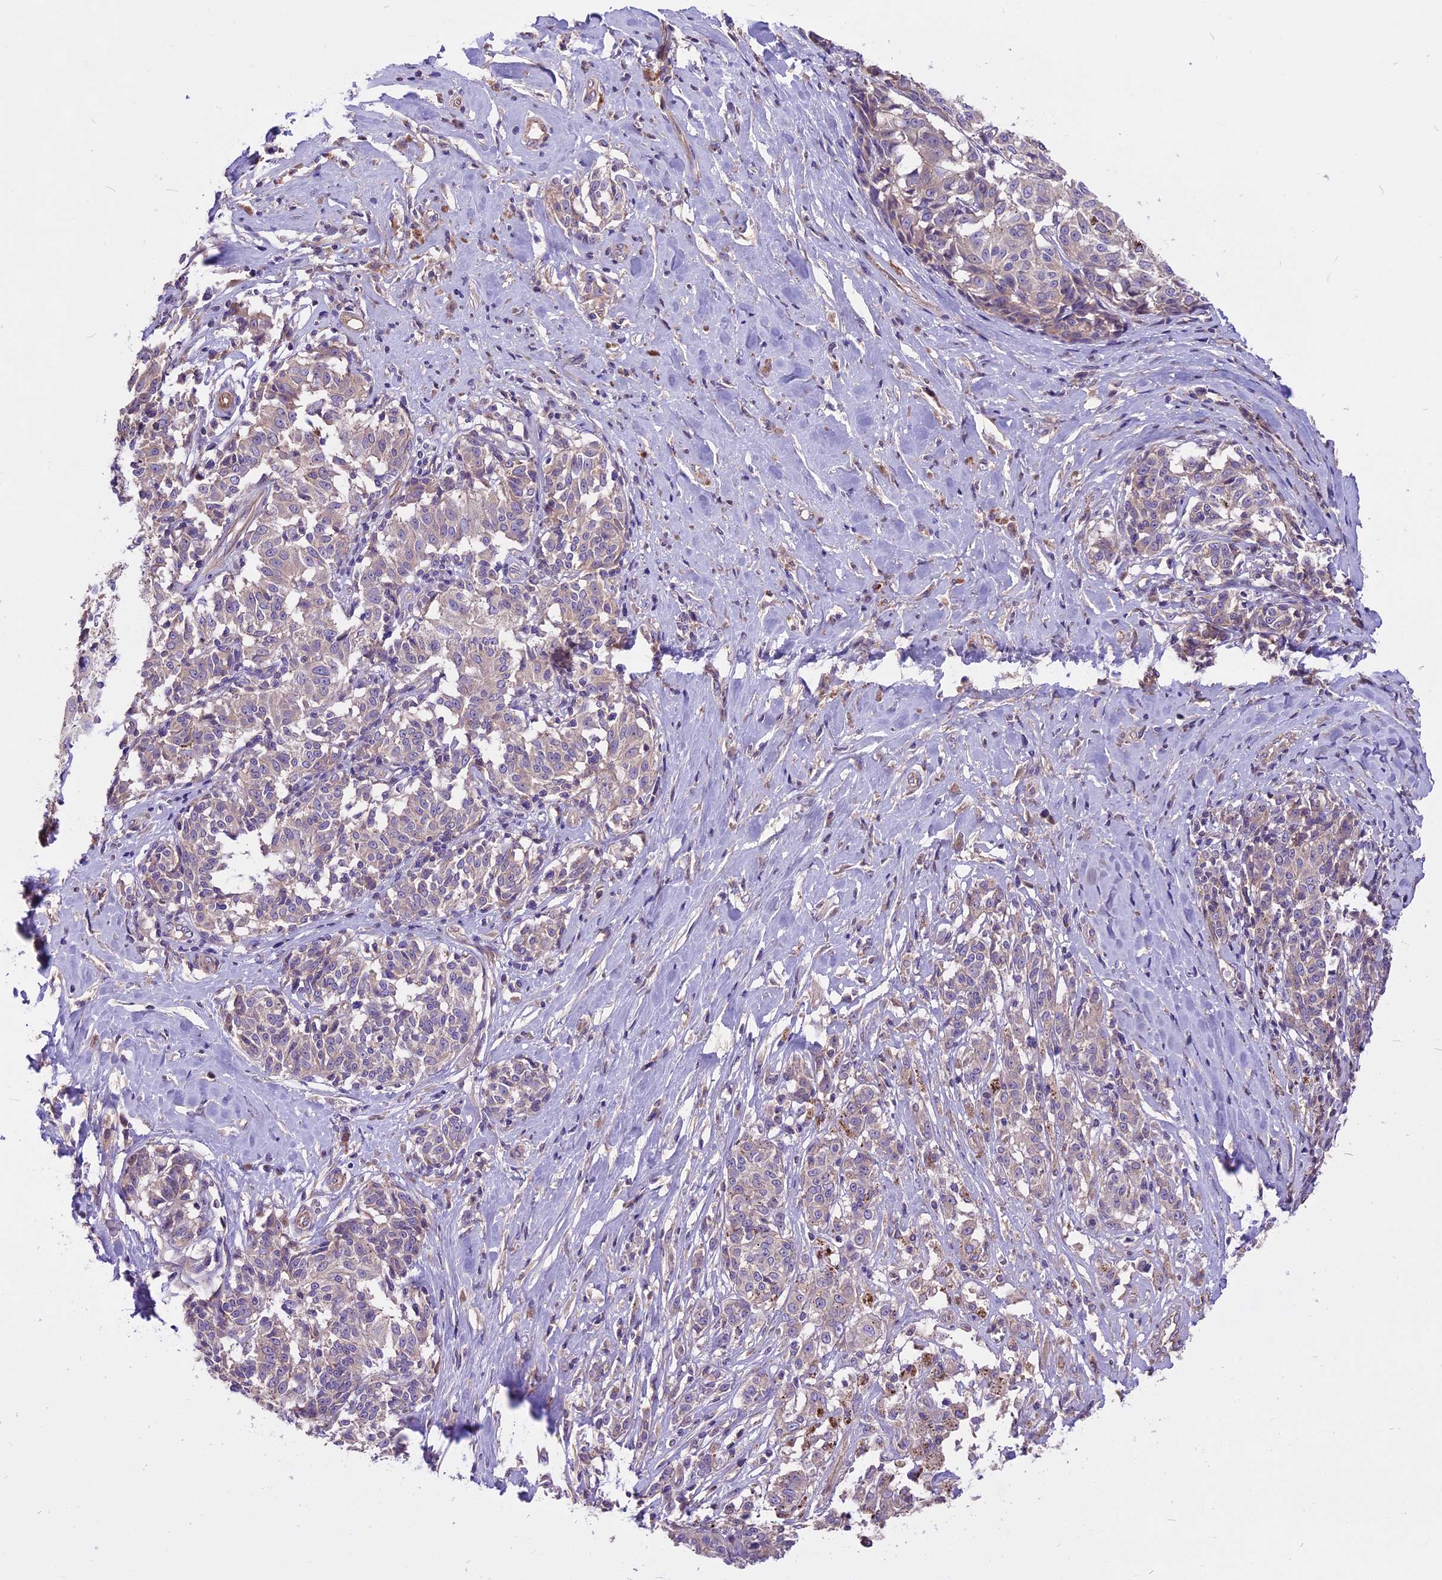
{"staining": {"intensity": "weak", "quantity": "25%-75%", "location": "cytoplasmic/membranous"}, "tissue": "melanoma", "cell_type": "Tumor cells", "image_type": "cancer", "snomed": [{"axis": "morphology", "description": "Malignant melanoma, NOS"}, {"axis": "topography", "description": "Skin"}], "caption": "Protein staining demonstrates weak cytoplasmic/membranous staining in about 25%-75% of tumor cells in melanoma. The staining was performed using DAB, with brown indicating positive protein expression. Nuclei are stained blue with hematoxylin.", "gene": "ANO3", "patient": {"sex": "female", "age": 72}}